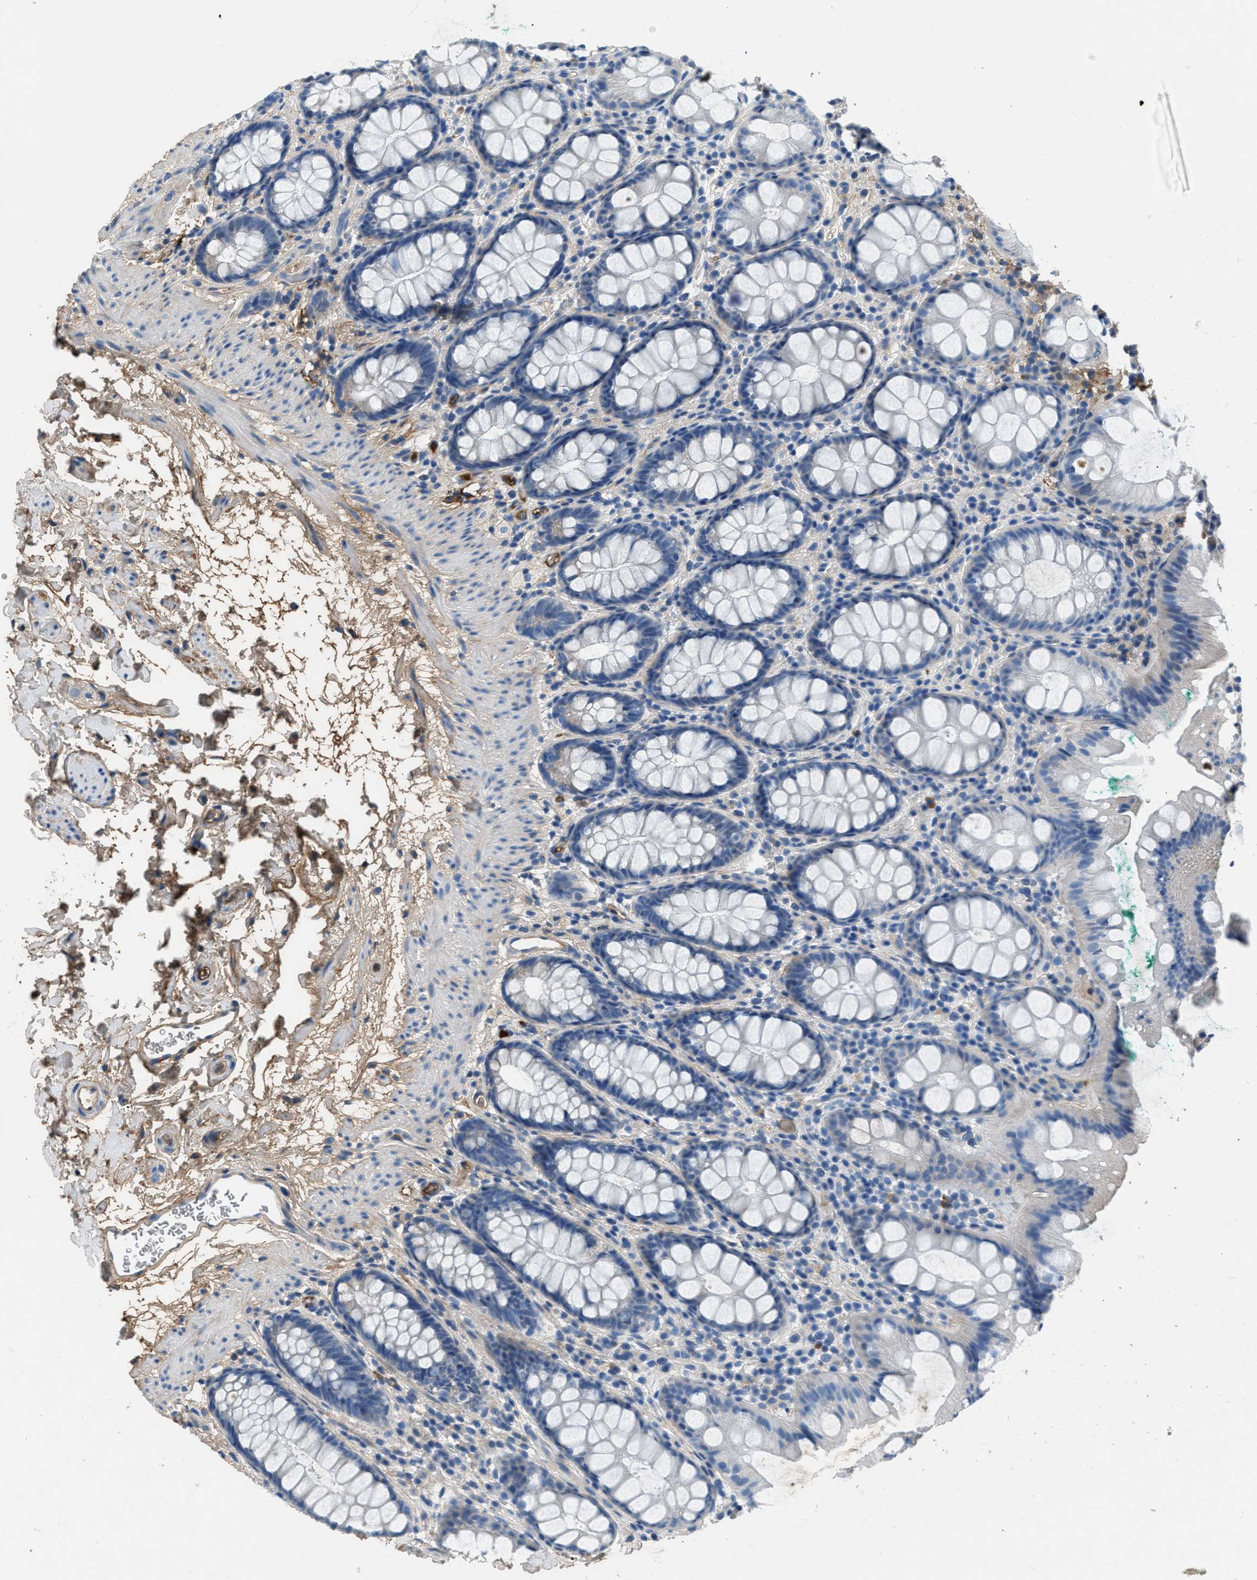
{"staining": {"intensity": "moderate", "quantity": "<25%", "location": "cytoplasmic/membranous"}, "tissue": "rectum", "cell_type": "Glandular cells", "image_type": "normal", "snomed": [{"axis": "morphology", "description": "Normal tissue, NOS"}, {"axis": "topography", "description": "Rectum"}], "caption": "The image exhibits immunohistochemical staining of benign rectum. There is moderate cytoplasmic/membranous staining is identified in about <25% of glandular cells. The staining is performed using DAB (3,3'-diaminobenzidine) brown chromogen to label protein expression. The nuclei are counter-stained blue using hematoxylin.", "gene": "STC1", "patient": {"sex": "female", "age": 65}}